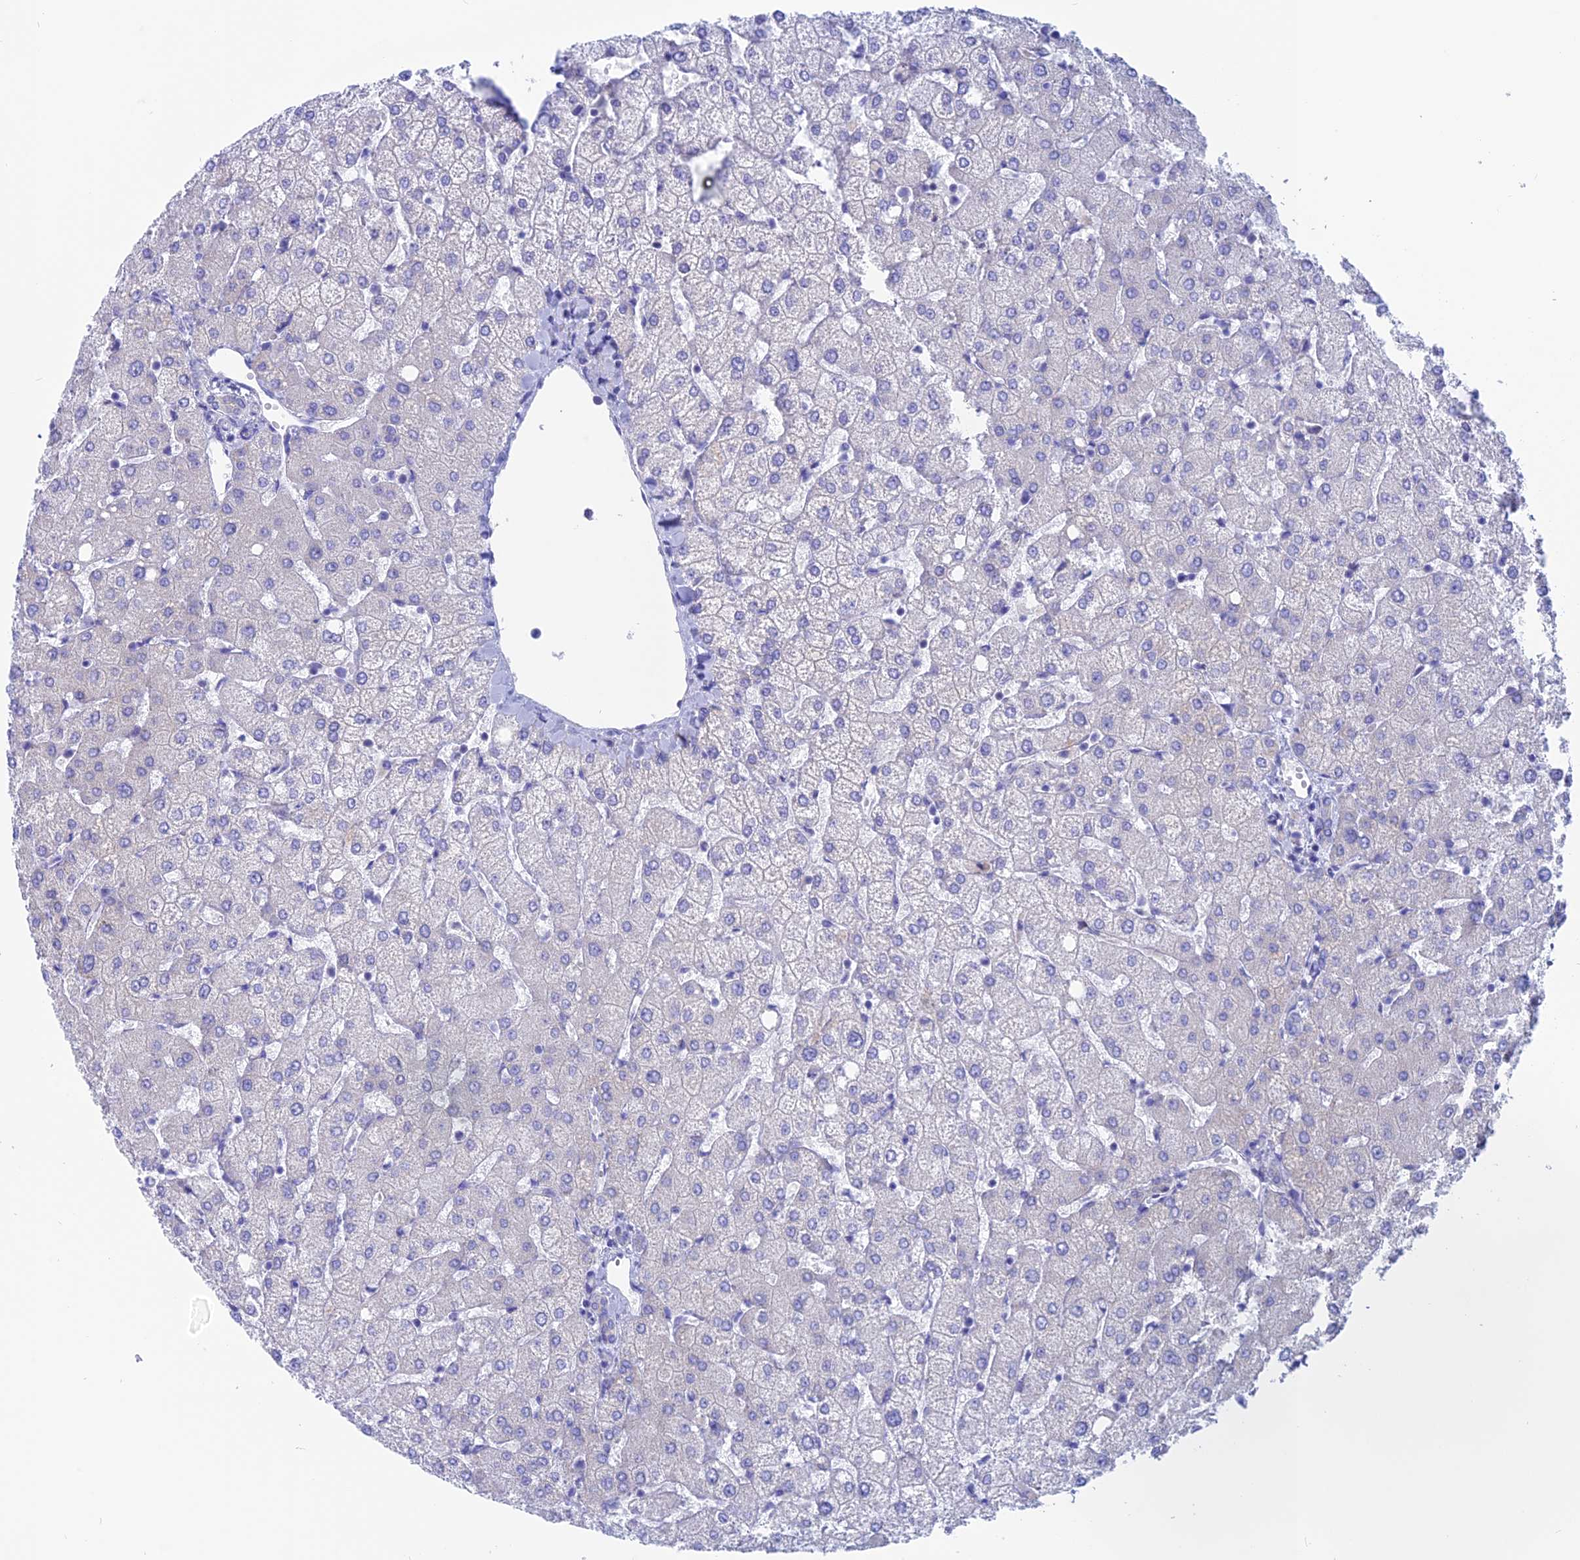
{"staining": {"intensity": "negative", "quantity": "none", "location": "none"}, "tissue": "liver", "cell_type": "Cholangiocytes", "image_type": "normal", "snomed": [{"axis": "morphology", "description": "Normal tissue, NOS"}, {"axis": "topography", "description": "Liver"}], "caption": "The micrograph displays no significant positivity in cholangiocytes of liver. (Stains: DAB (3,3'-diaminobenzidine) immunohistochemistry with hematoxylin counter stain, Microscopy: brightfield microscopy at high magnification).", "gene": "LZTFL1", "patient": {"sex": "female", "age": 54}}